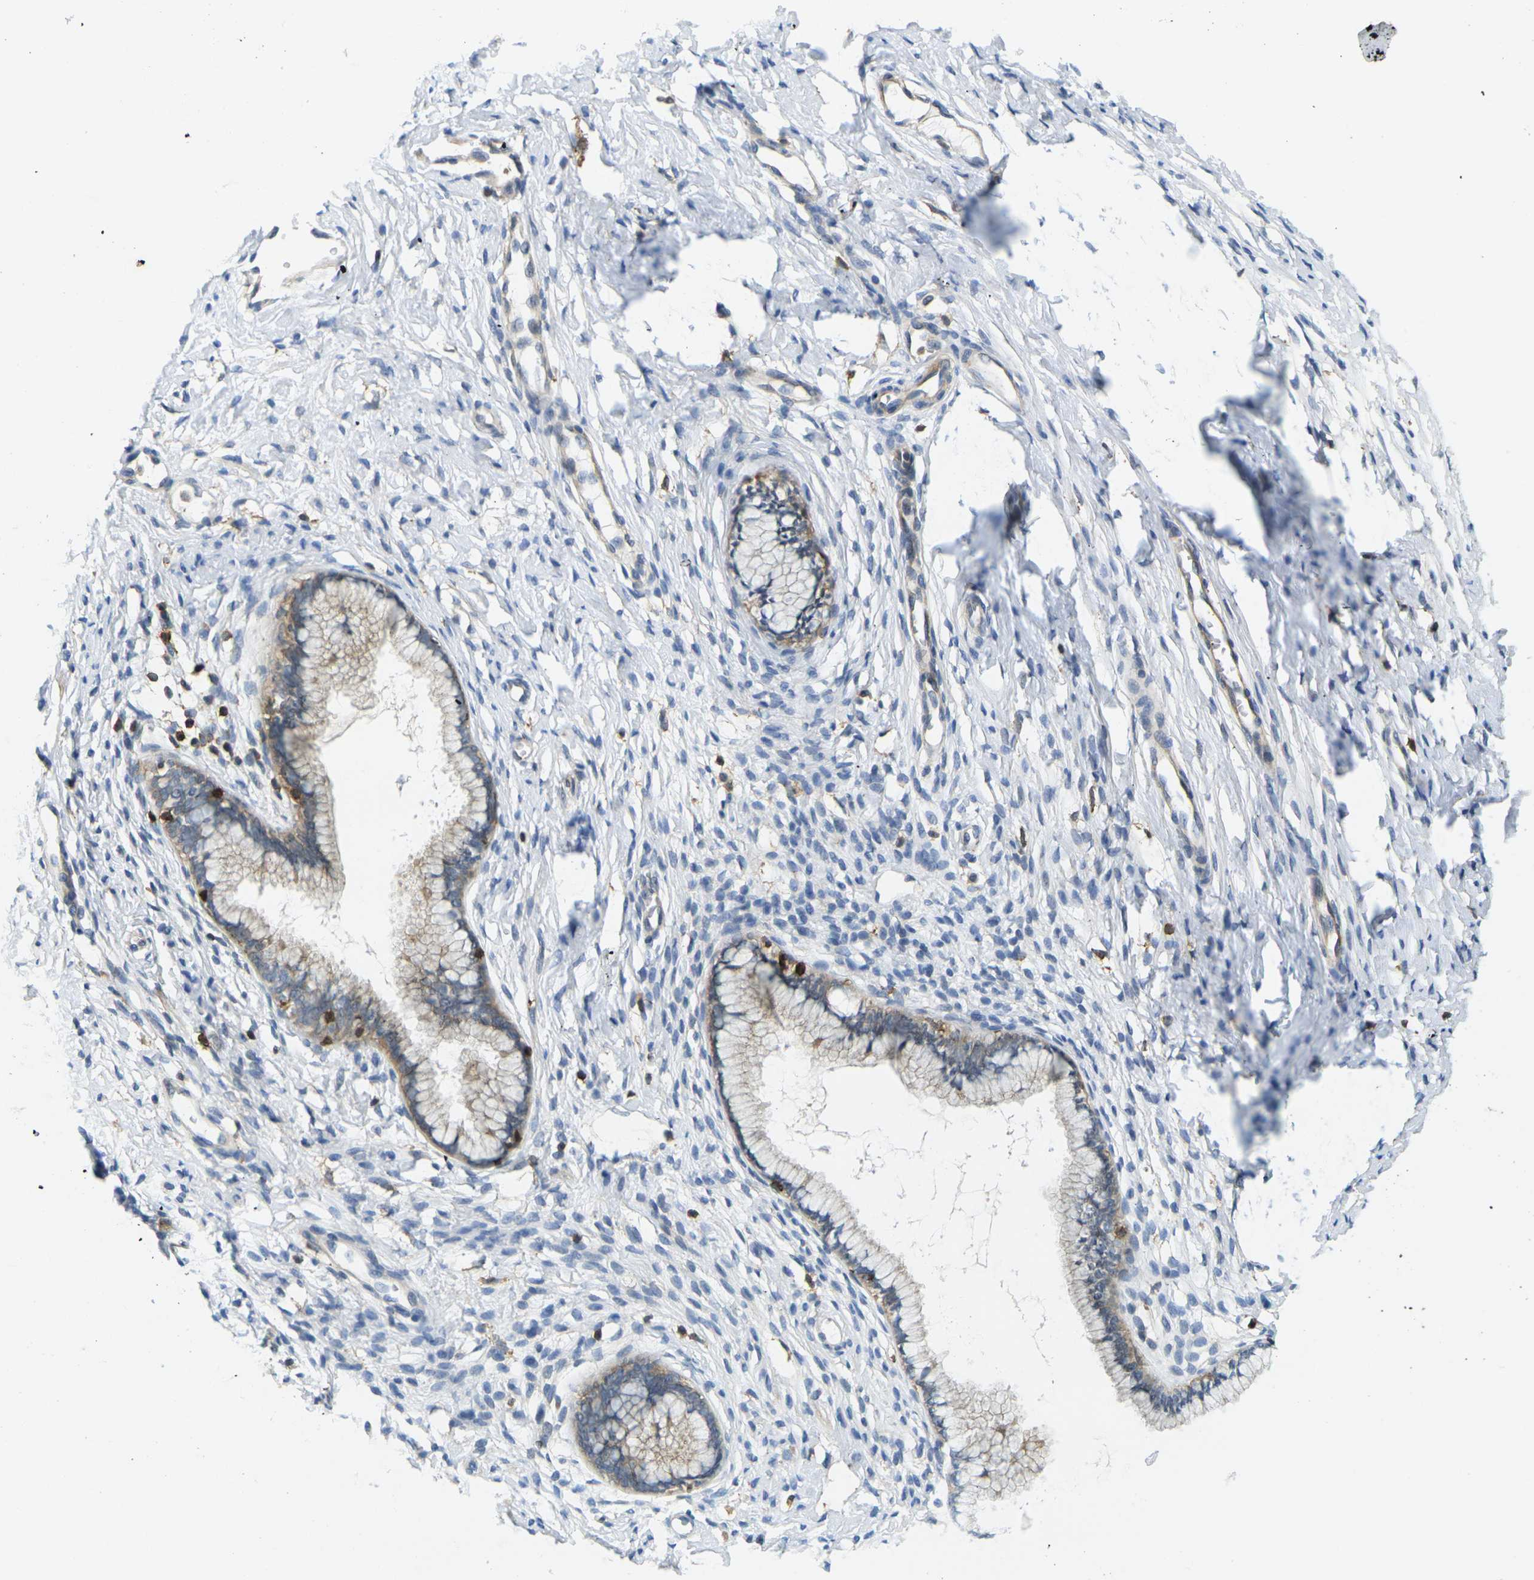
{"staining": {"intensity": "weak", "quantity": "25%-75%", "location": "cytoplasmic/membranous"}, "tissue": "cervix", "cell_type": "Glandular cells", "image_type": "normal", "snomed": [{"axis": "morphology", "description": "Normal tissue, NOS"}, {"axis": "topography", "description": "Cervix"}], "caption": "Protein expression by immunohistochemistry (IHC) displays weak cytoplasmic/membranous expression in approximately 25%-75% of glandular cells in unremarkable cervix. (DAB IHC with brightfield microscopy, high magnification).", "gene": "LASP1", "patient": {"sex": "female", "age": 65}}